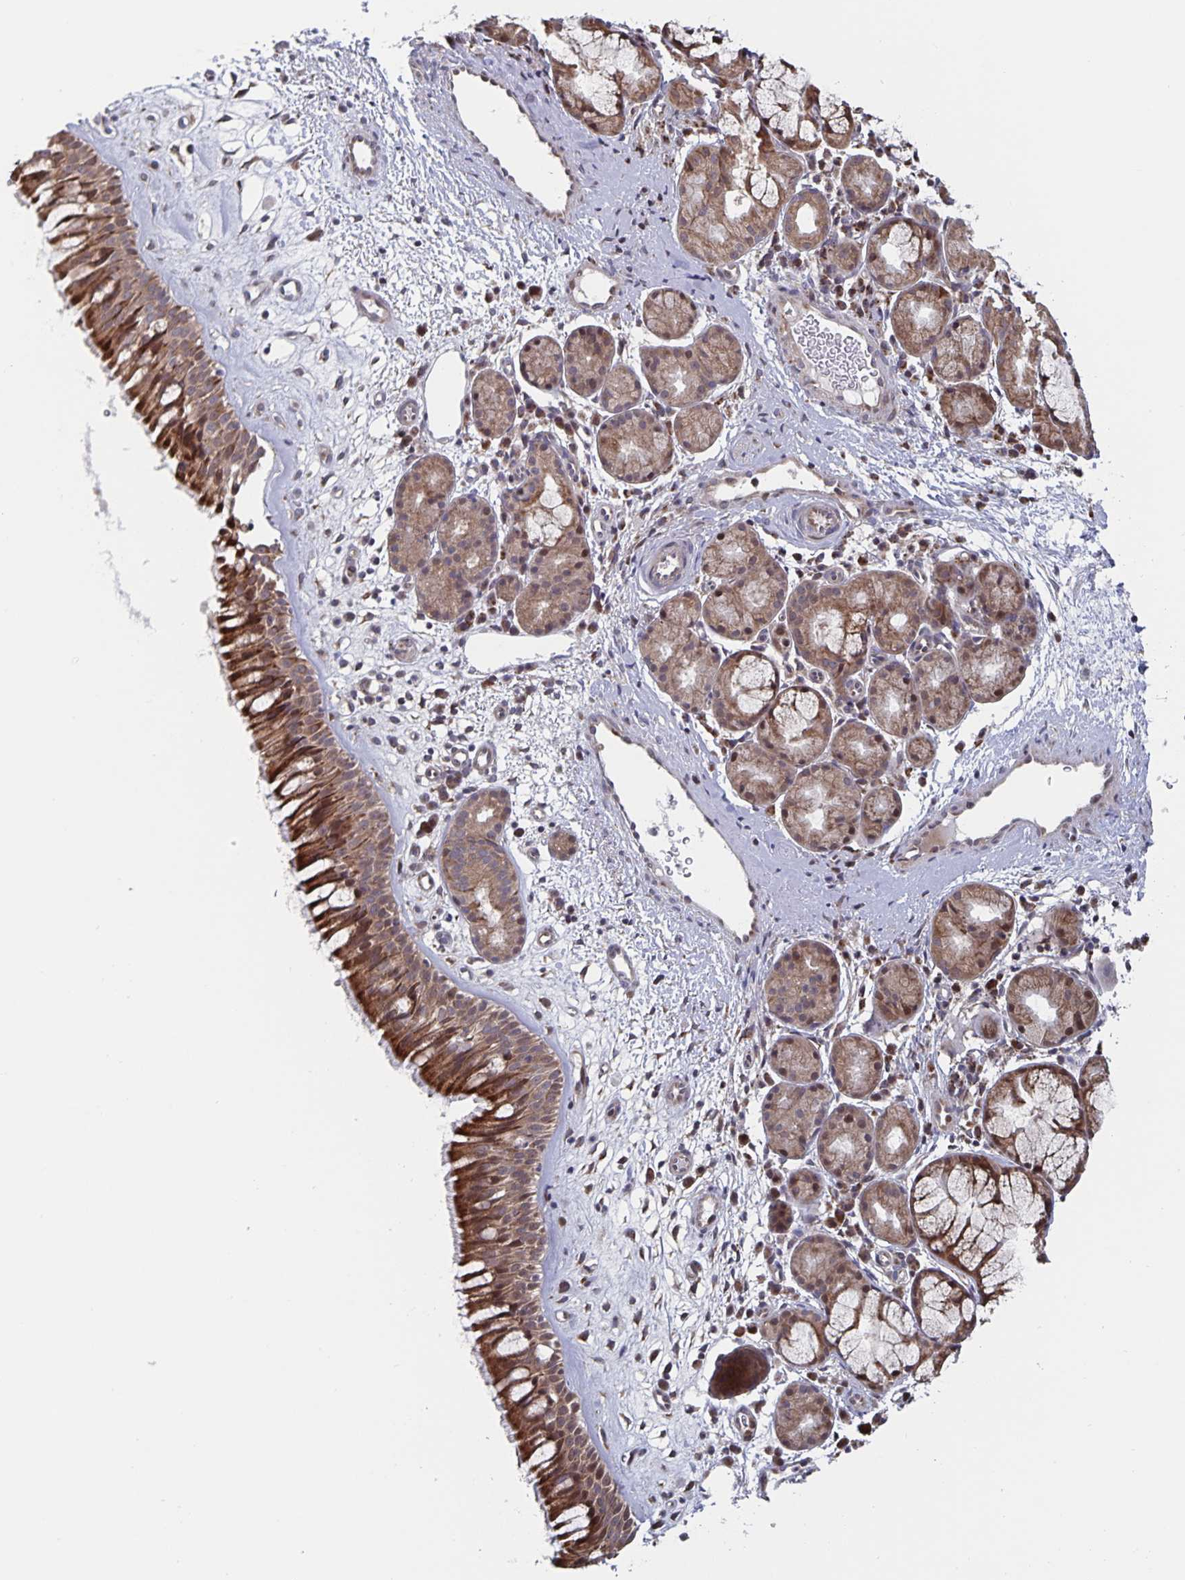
{"staining": {"intensity": "strong", "quantity": ">75%", "location": "cytoplasmic/membranous"}, "tissue": "nasopharynx", "cell_type": "Respiratory epithelial cells", "image_type": "normal", "snomed": [{"axis": "morphology", "description": "Normal tissue, NOS"}, {"axis": "topography", "description": "Nasopharynx"}], "caption": "Strong cytoplasmic/membranous staining is present in approximately >75% of respiratory epithelial cells in unremarkable nasopharynx.", "gene": "ACACA", "patient": {"sex": "male", "age": 65}}